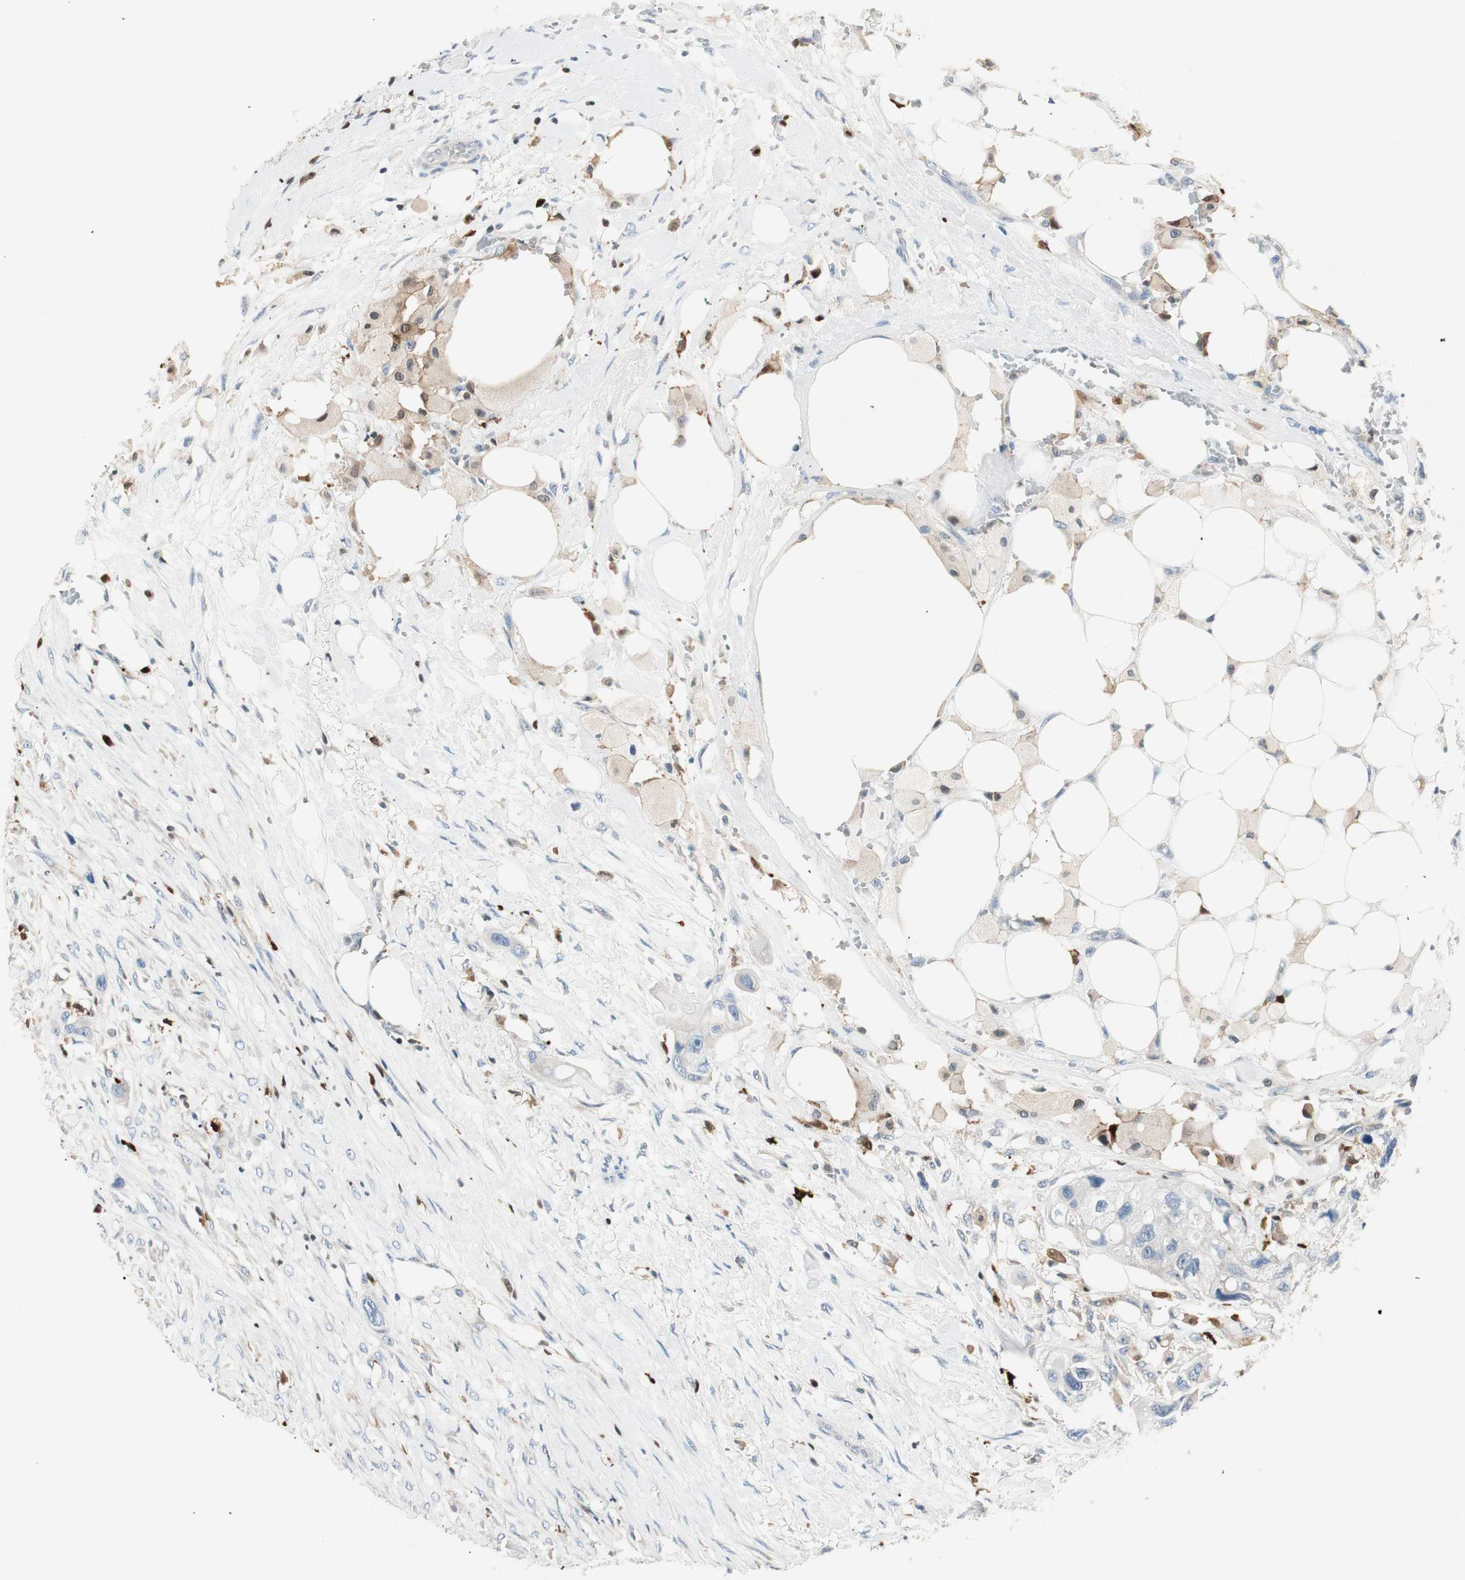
{"staining": {"intensity": "negative", "quantity": "none", "location": "none"}, "tissue": "colorectal cancer", "cell_type": "Tumor cells", "image_type": "cancer", "snomed": [{"axis": "morphology", "description": "Adenocarcinoma, NOS"}, {"axis": "topography", "description": "Colon"}], "caption": "High power microscopy image of an immunohistochemistry image of colorectal cancer, revealing no significant expression in tumor cells.", "gene": "COTL1", "patient": {"sex": "female", "age": 57}}